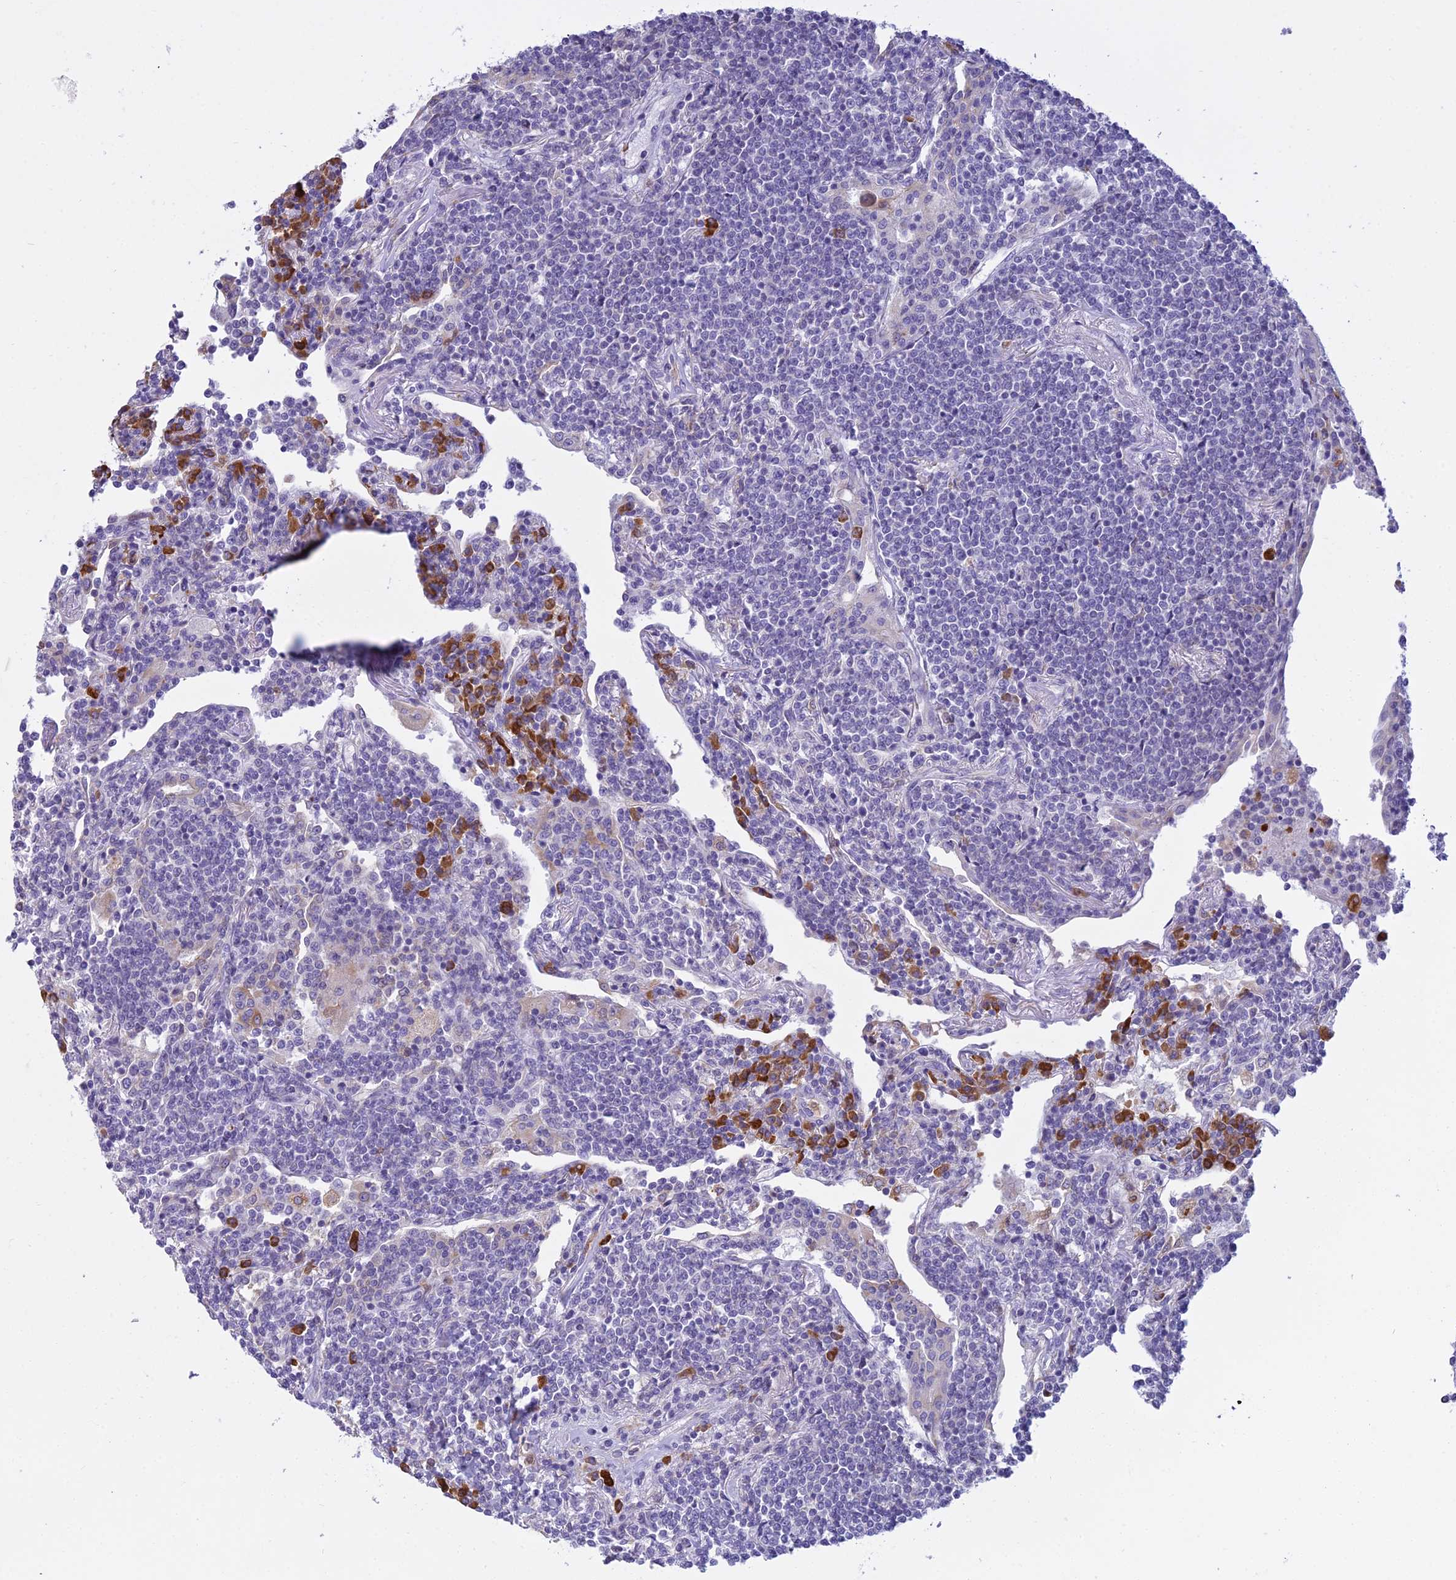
{"staining": {"intensity": "negative", "quantity": "none", "location": "none"}, "tissue": "lymphoma", "cell_type": "Tumor cells", "image_type": "cancer", "snomed": [{"axis": "morphology", "description": "Malignant lymphoma, non-Hodgkin's type, Low grade"}, {"axis": "topography", "description": "Lung"}], "caption": "A photomicrograph of malignant lymphoma, non-Hodgkin's type (low-grade) stained for a protein demonstrates no brown staining in tumor cells. Nuclei are stained in blue.", "gene": "HM13", "patient": {"sex": "female", "age": 71}}